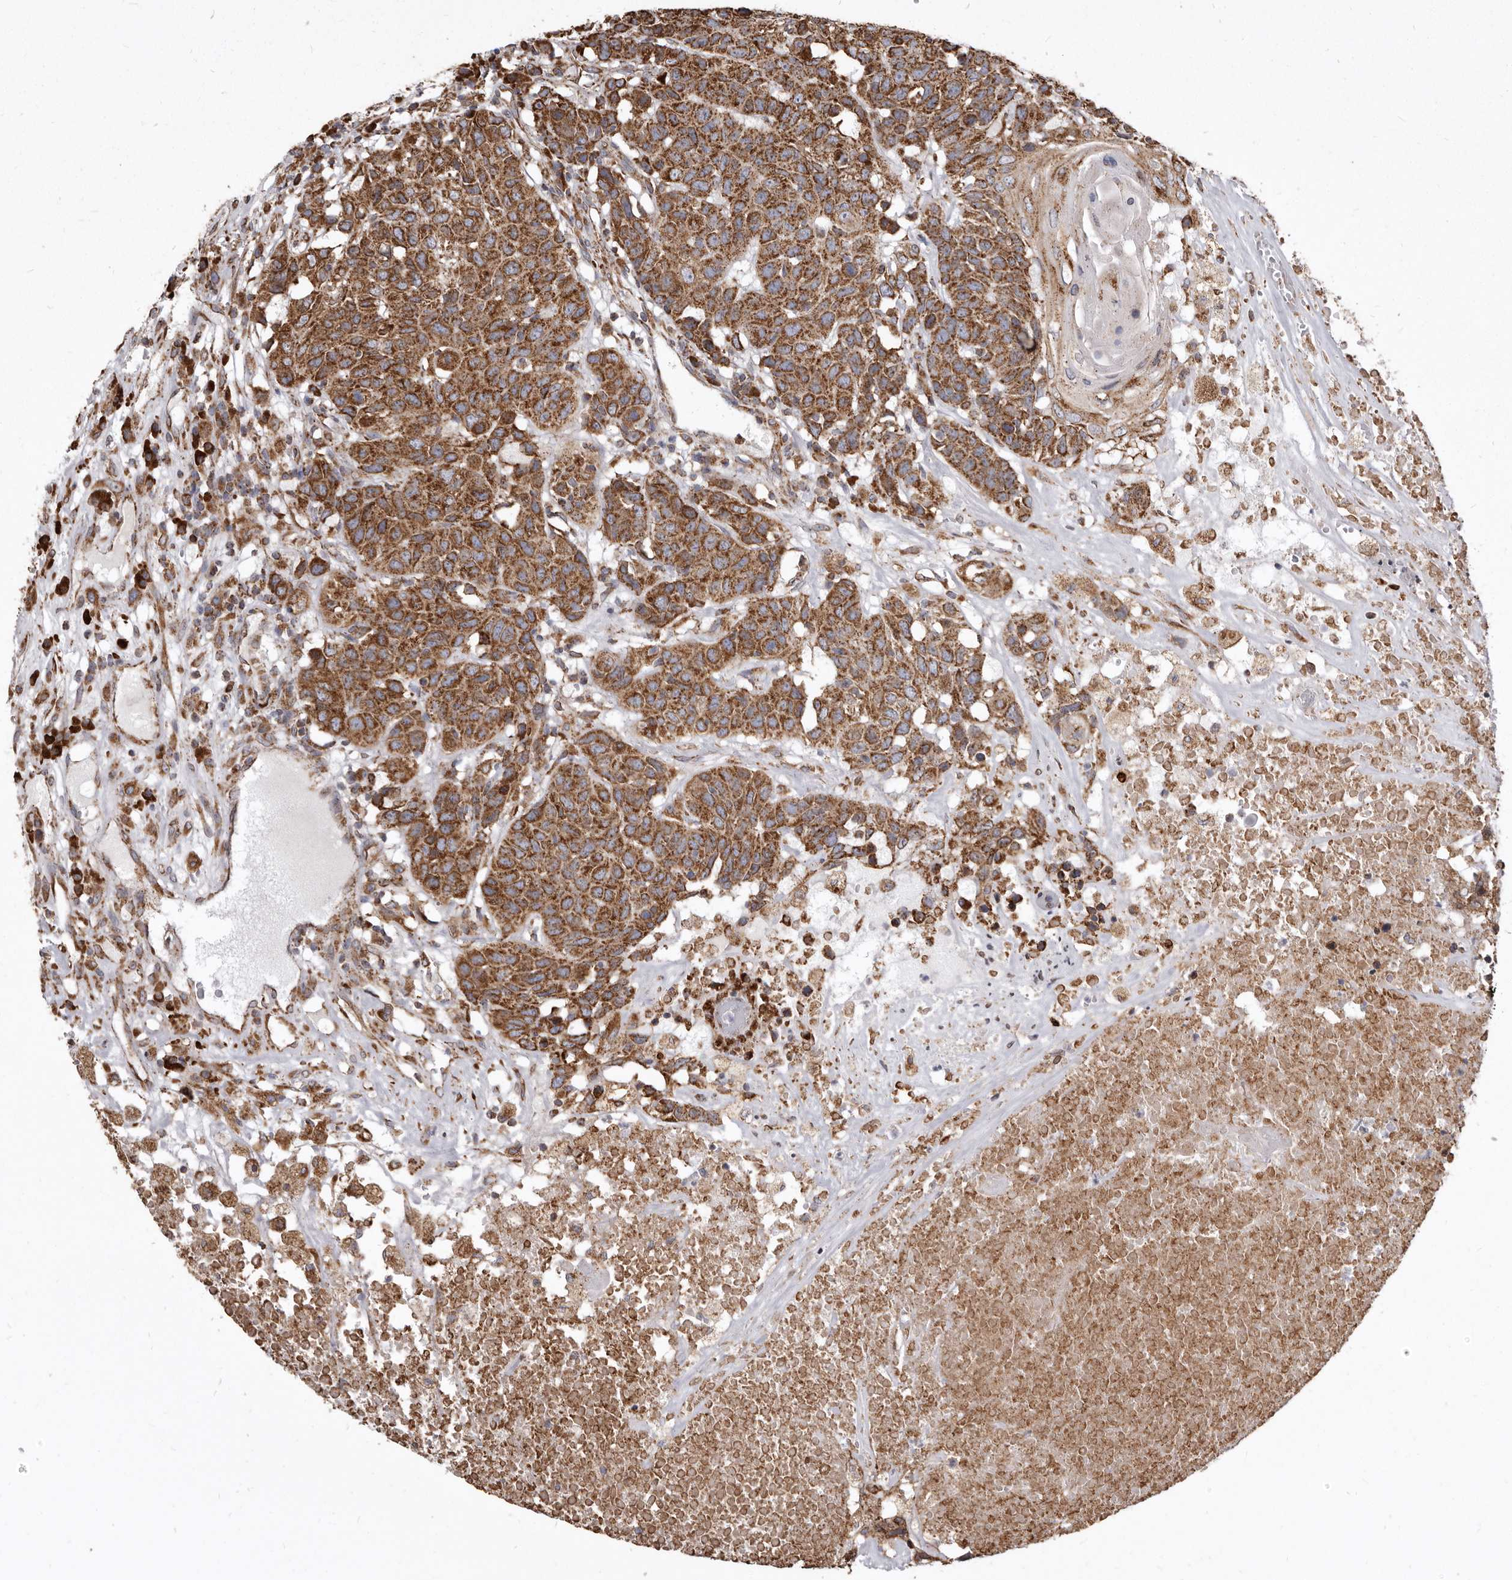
{"staining": {"intensity": "moderate", "quantity": ">75%", "location": "cytoplasmic/membranous"}, "tissue": "head and neck cancer", "cell_type": "Tumor cells", "image_type": "cancer", "snomed": [{"axis": "morphology", "description": "Squamous cell carcinoma, NOS"}, {"axis": "topography", "description": "Head-Neck"}], "caption": "Moderate cytoplasmic/membranous protein staining is present in about >75% of tumor cells in head and neck cancer (squamous cell carcinoma). Nuclei are stained in blue.", "gene": "CDK5RAP3", "patient": {"sex": "male", "age": 66}}